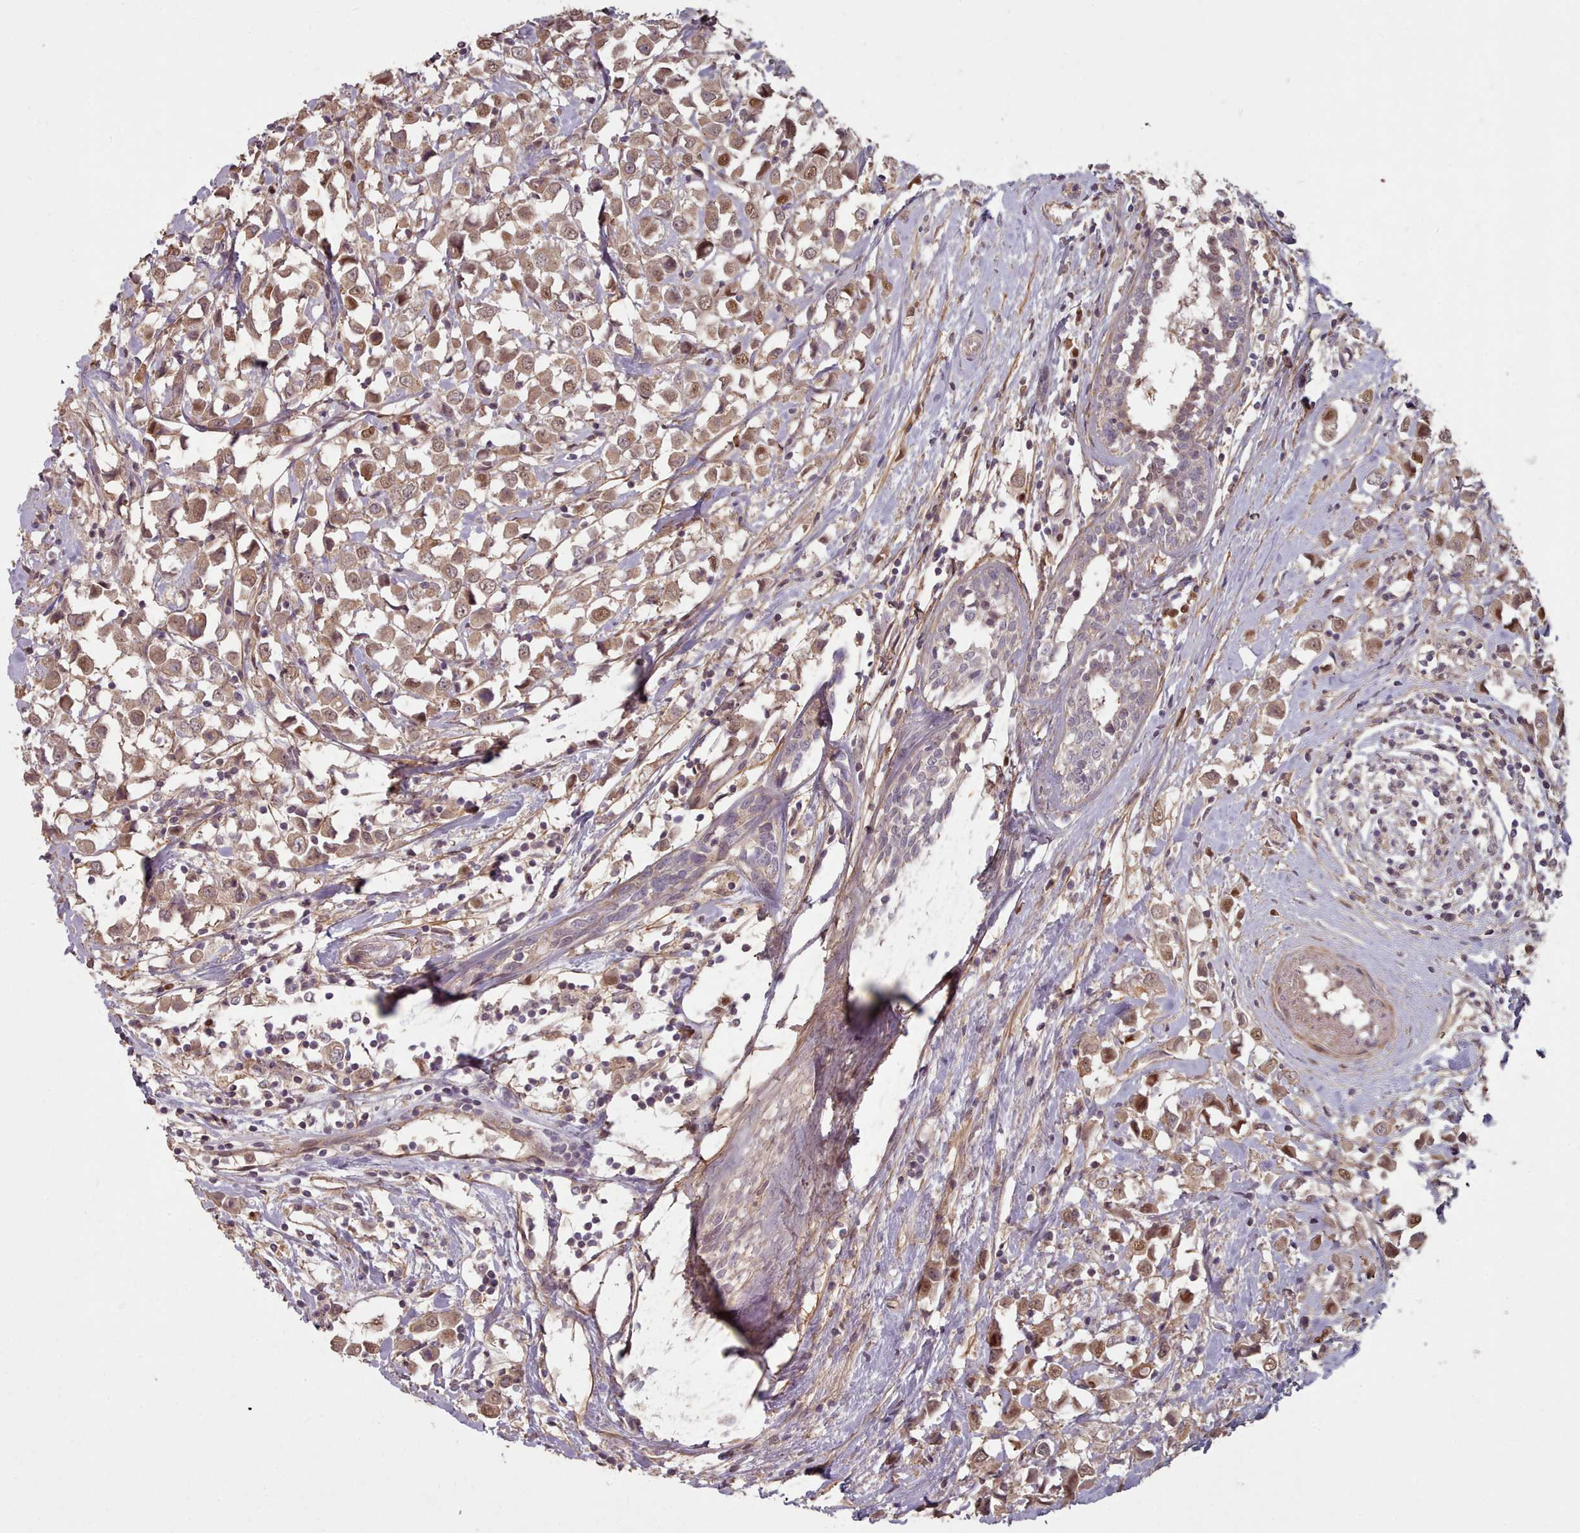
{"staining": {"intensity": "moderate", "quantity": ">75%", "location": "cytoplasmic/membranous,nuclear"}, "tissue": "breast cancer", "cell_type": "Tumor cells", "image_type": "cancer", "snomed": [{"axis": "morphology", "description": "Duct carcinoma"}, {"axis": "topography", "description": "Breast"}], "caption": "Immunohistochemical staining of breast cancer demonstrates moderate cytoplasmic/membranous and nuclear protein positivity in about >75% of tumor cells. Immunohistochemistry (ihc) stains the protein of interest in brown and the nuclei are stained blue.", "gene": "ERCC6L", "patient": {"sex": "female", "age": 61}}